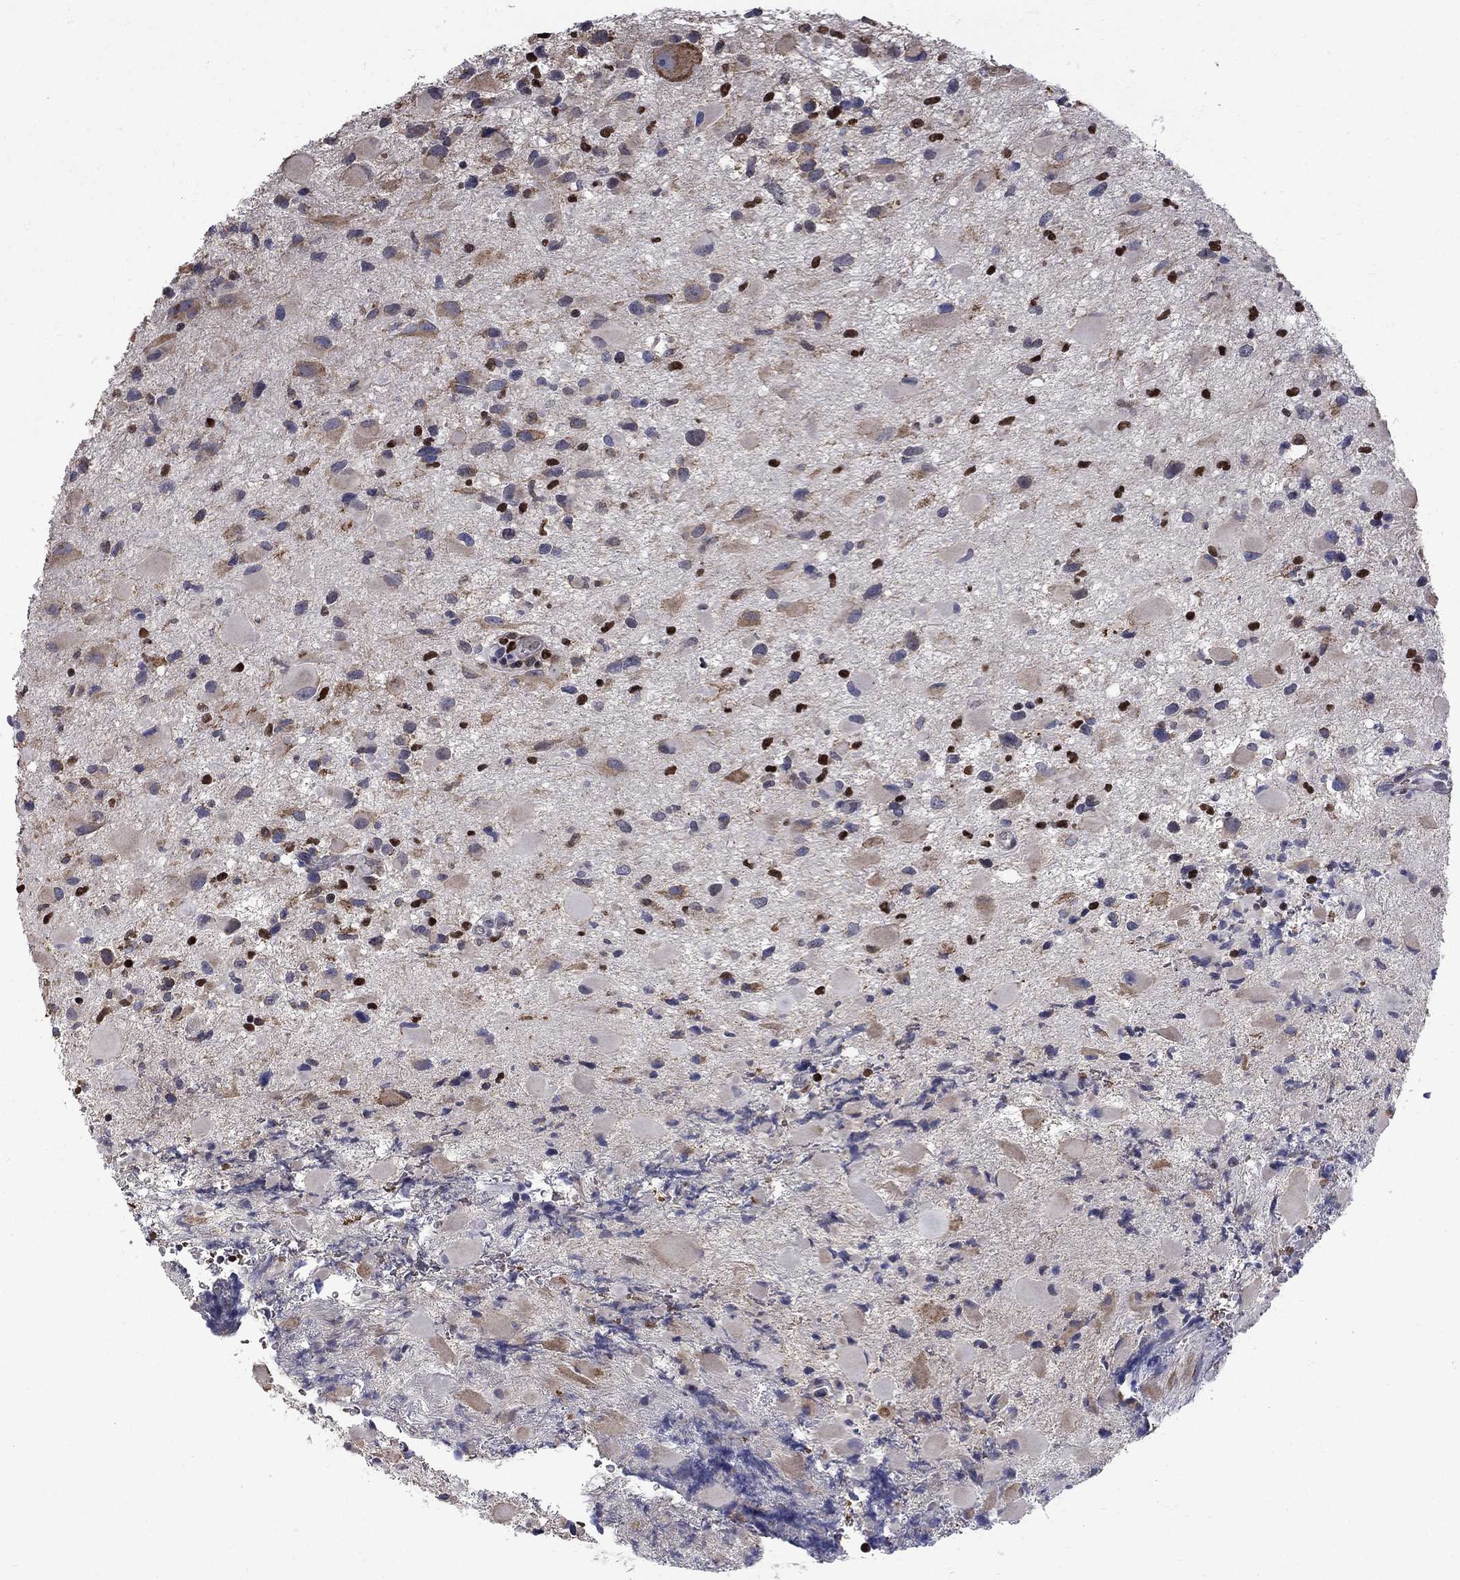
{"staining": {"intensity": "weak", "quantity": "25%-75%", "location": "cytoplasmic/membranous"}, "tissue": "glioma", "cell_type": "Tumor cells", "image_type": "cancer", "snomed": [{"axis": "morphology", "description": "Glioma, malignant, Low grade"}, {"axis": "topography", "description": "Brain"}], "caption": "An IHC image of neoplastic tissue is shown. Protein staining in brown labels weak cytoplasmic/membranous positivity in glioma within tumor cells.", "gene": "HSPB2", "patient": {"sex": "female", "age": 32}}